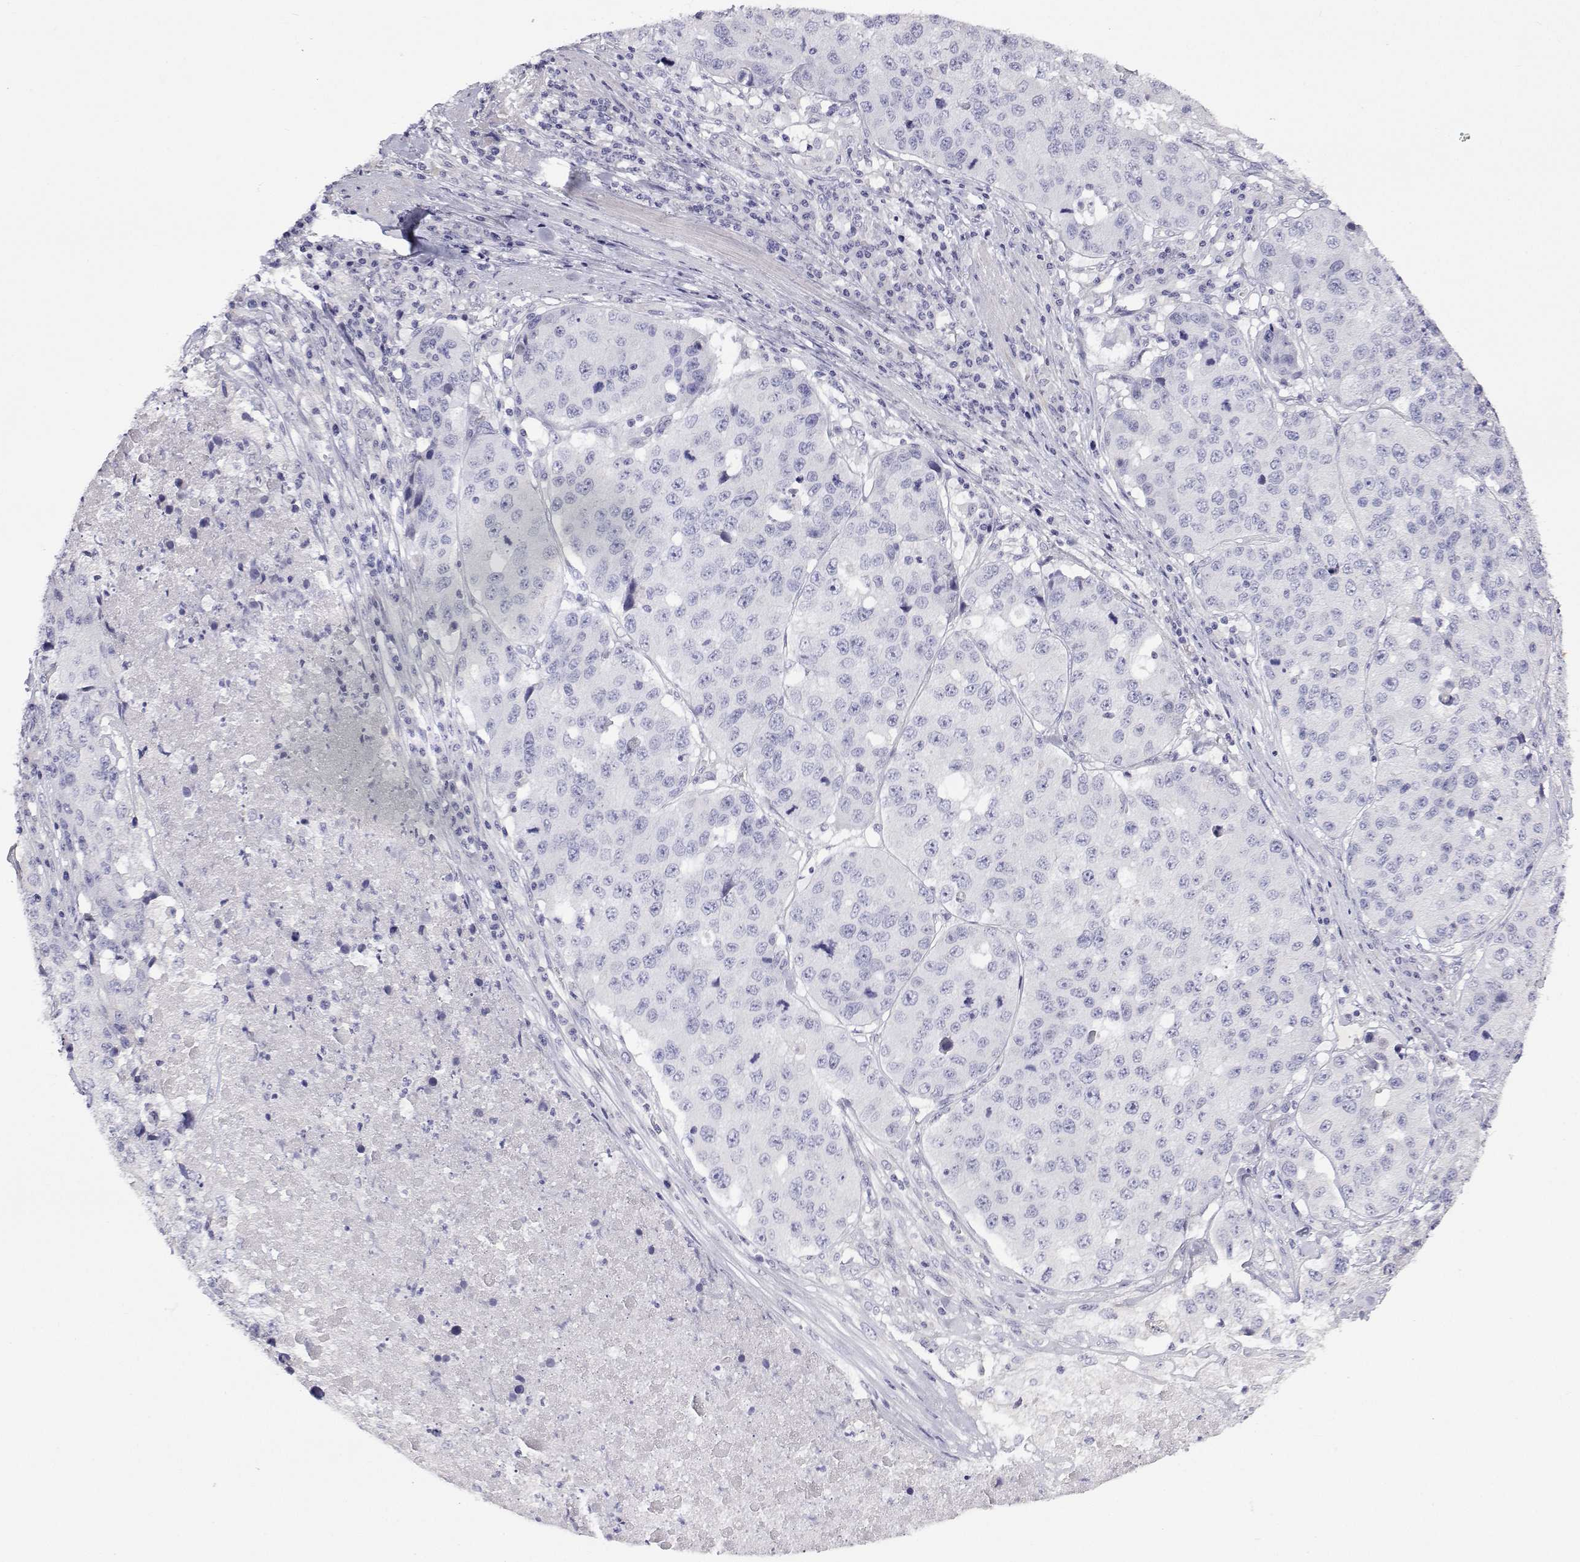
{"staining": {"intensity": "negative", "quantity": "none", "location": "none"}, "tissue": "stomach cancer", "cell_type": "Tumor cells", "image_type": "cancer", "snomed": [{"axis": "morphology", "description": "Adenocarcinoma, NOS"}, {"axis": "topography", "description": "Stomach"}], "caption": "Stomach cancer (adenocarcinoma) stained for a protein using IHC displays no positivity tumor cells.", "gene": "ANKRD65", "patient": {"sex": "male", "age": 71}}